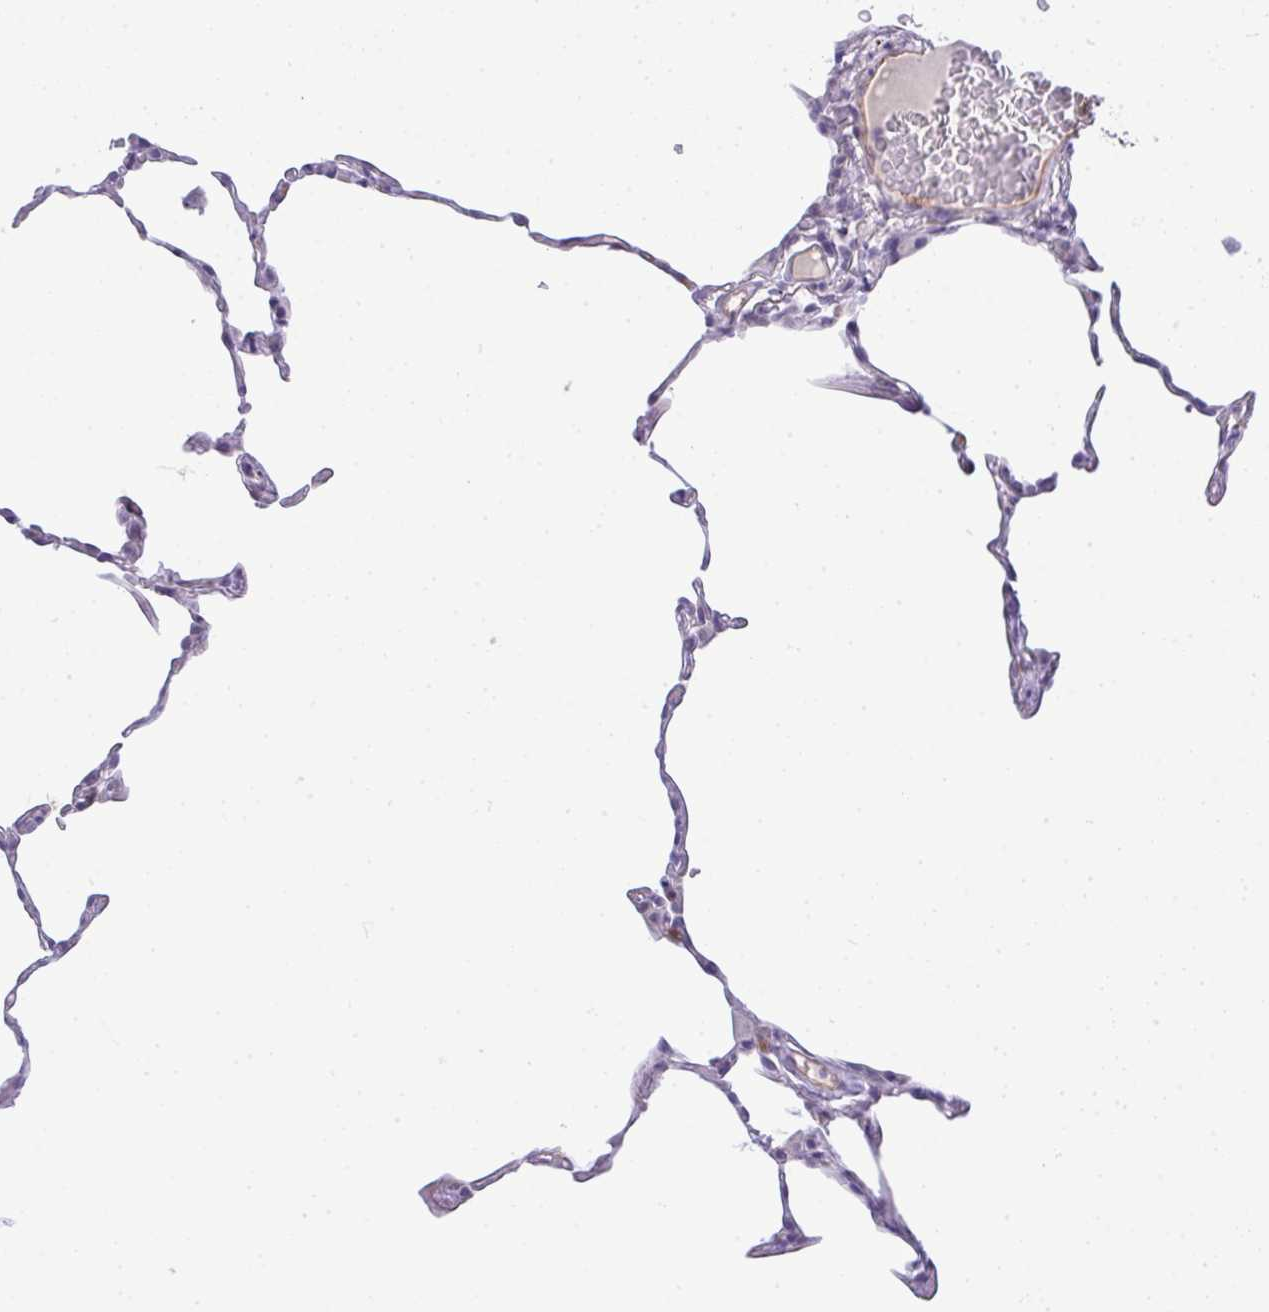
{"staining": {"intensity": "negative", "quantity": "none", "location": "none"}, "tissue": "lung", "cell_type": "Alveolar cells", "image_type": "normal", "snomed": [{"axis": "morphology", "description": "Normal tissue, NOS"}, {"axis": "topography", "description": "Lung"}], "caption": "An image of human lung is negative for staining in alveolar cells. (DAB (3,3'-diaminobenzidine) immunohistochemistry, high magnification).", "gene": "UBE2S", "patient": {"sex": "female", "age": 57}}